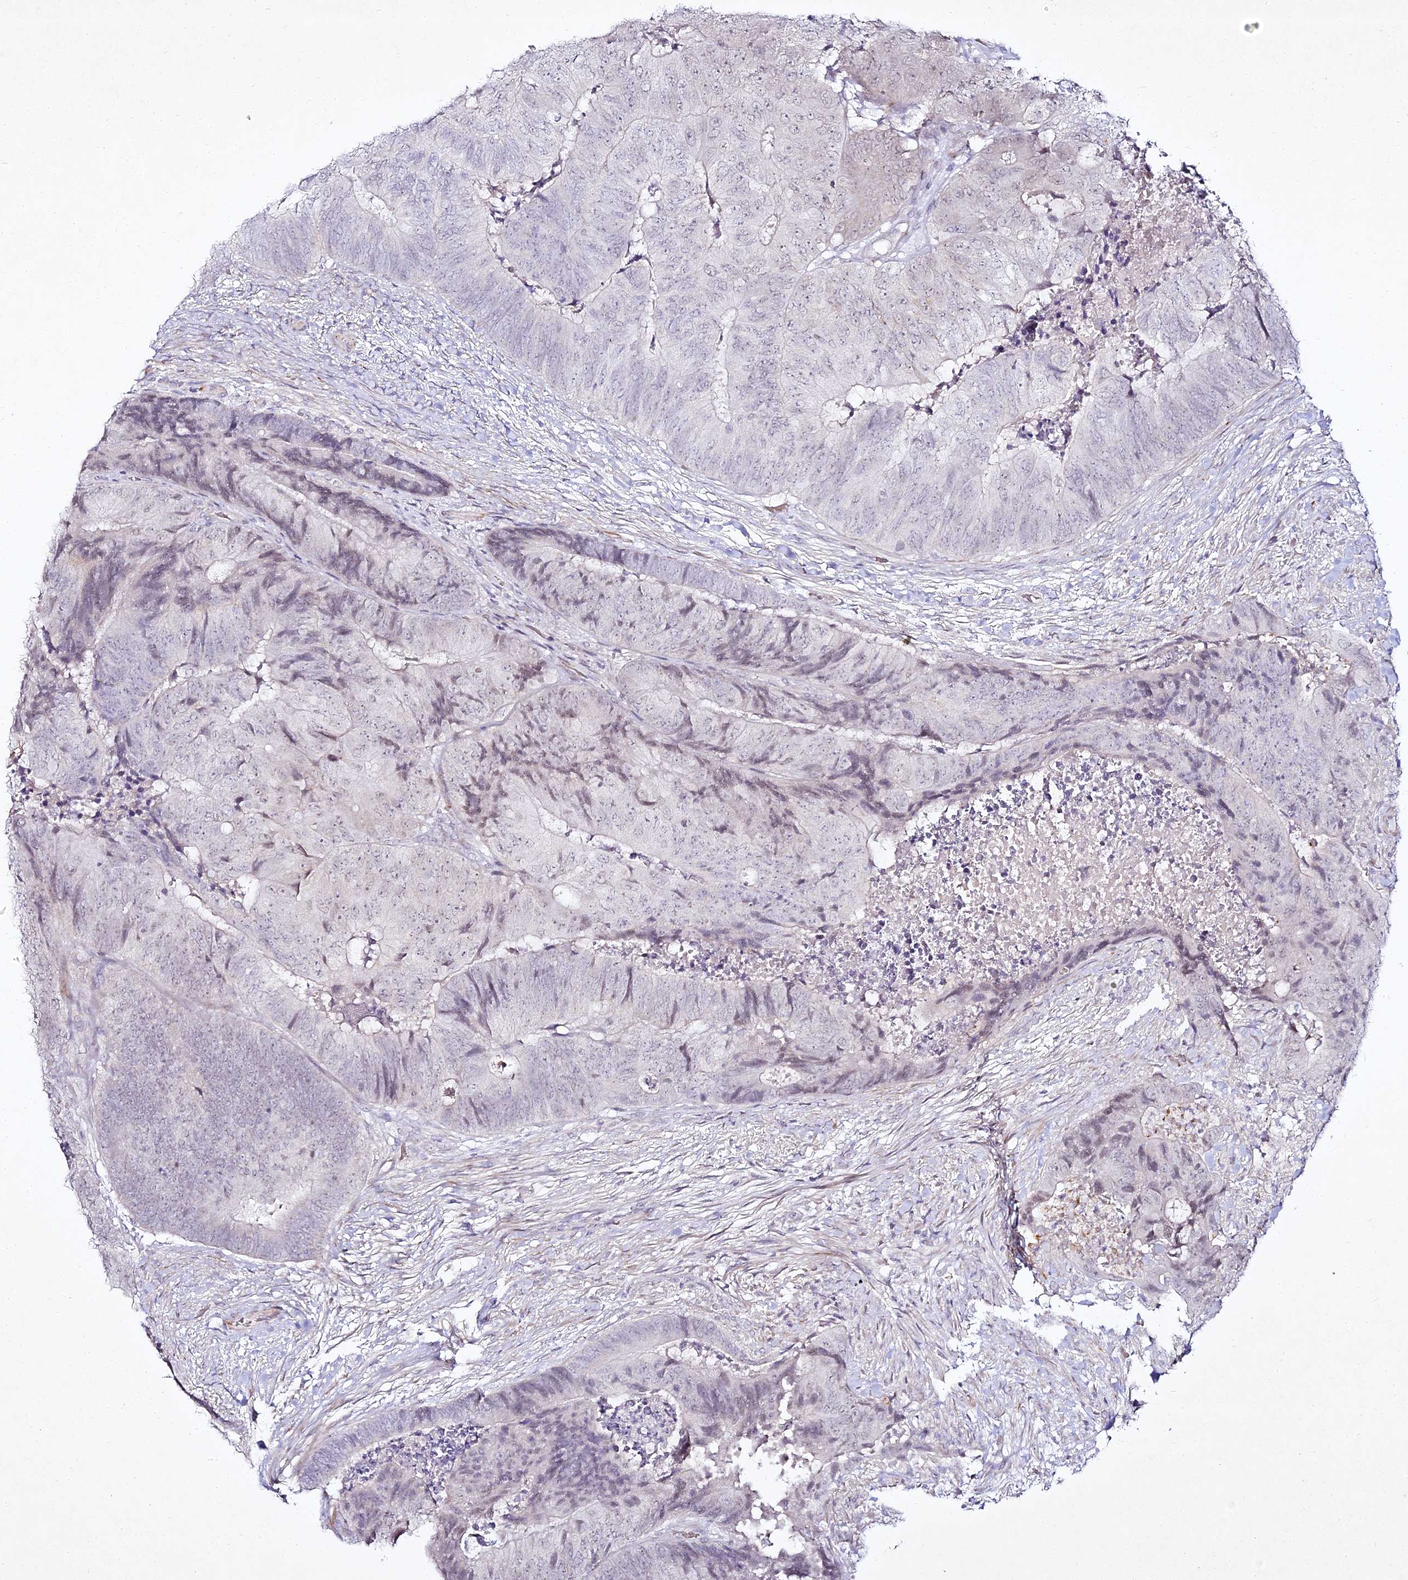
{"staining": {"intensity": "negative", "quantity": "none", "location": "none"}, "tissue": "colorectal cancer", "cell_type": "Tumor cells", "image_type": "cancer", "snomed": [{"axis": "morphology", "description": "Adenocarcinoma, NOS"}, {"axis": "topography", "description": "Colon"}], "caption": "This is an immunohistochemistry histopathology image of human colorectal cancer (adenocarcinoma). There is no expression in tumor cells.", "gene": "ALPG", "patient": {"sex": "female", "age": 67}}